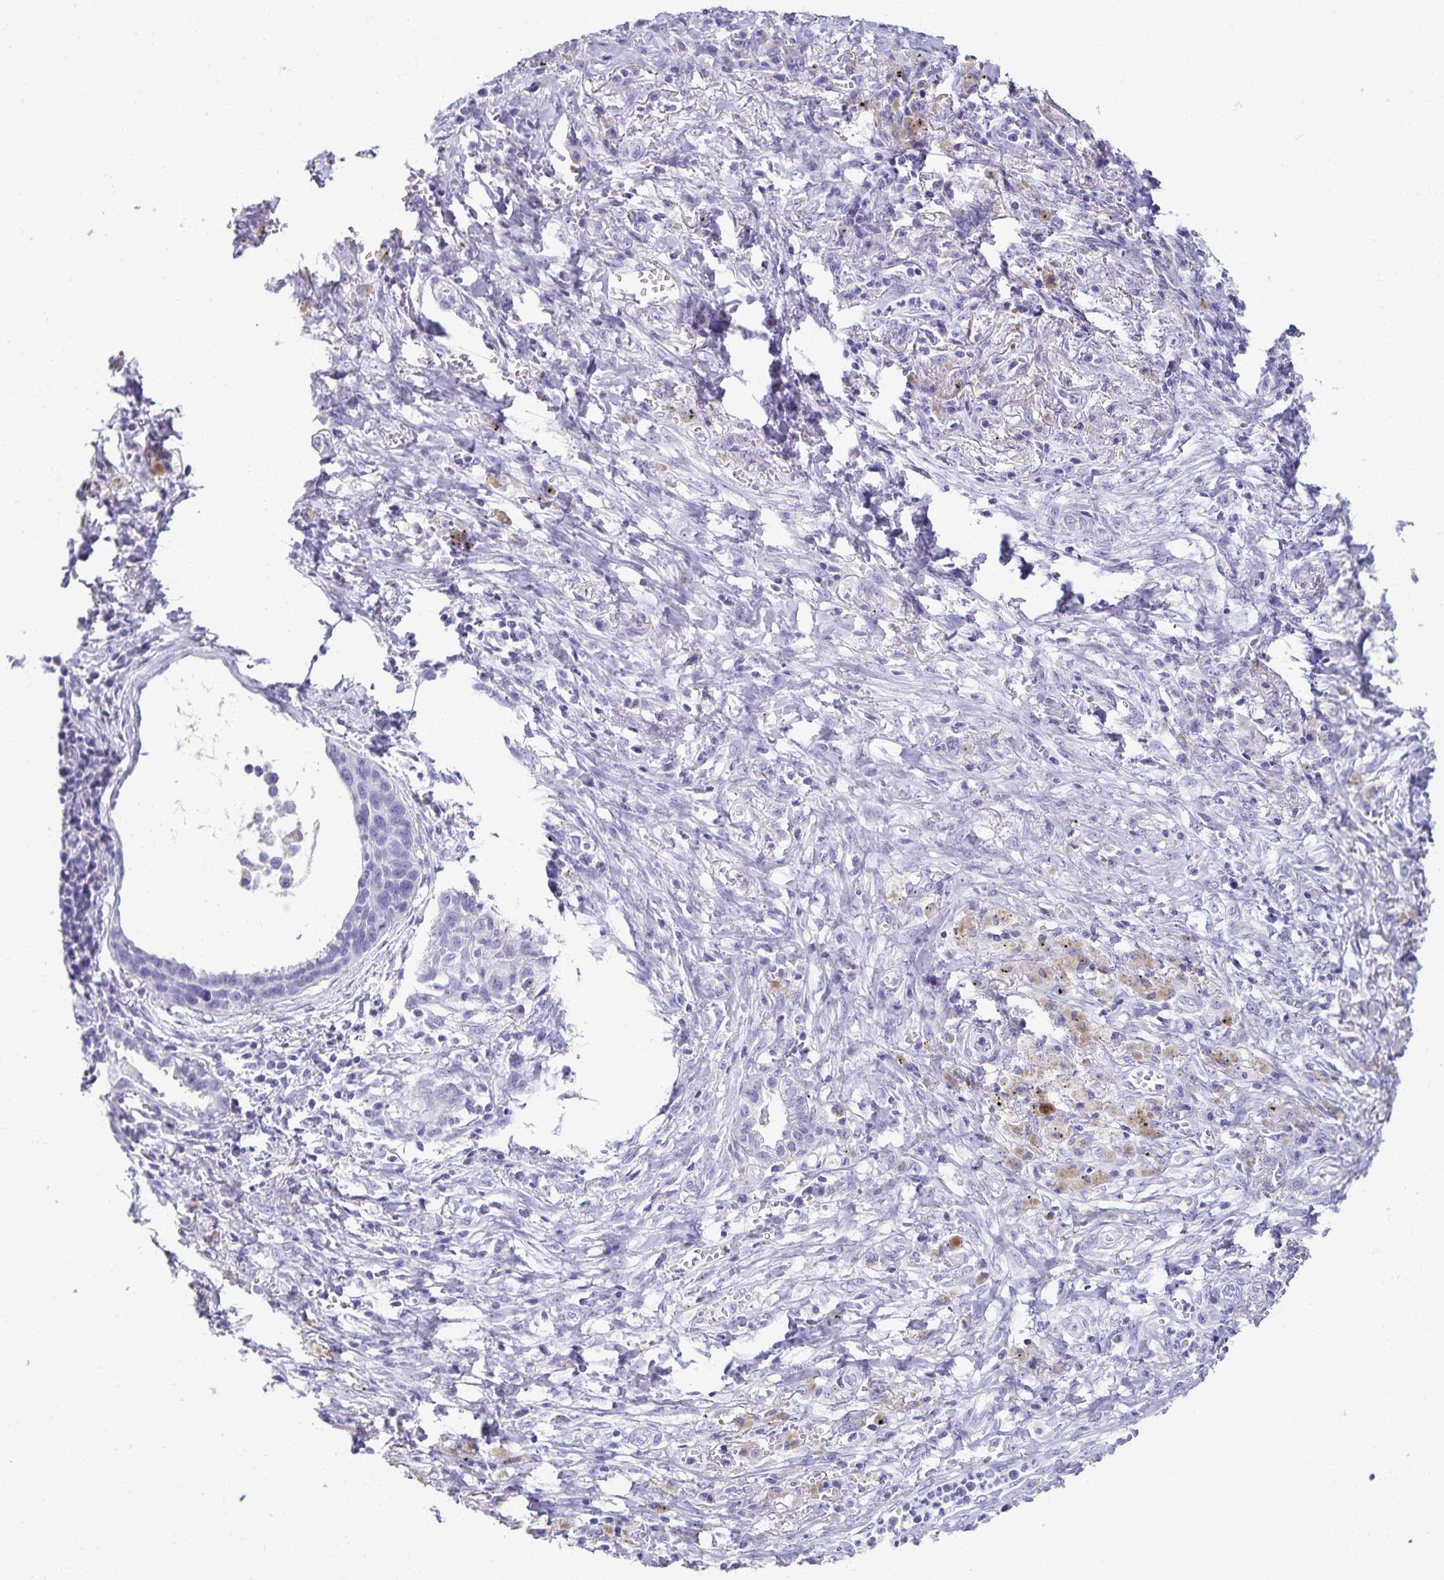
{"staining": {"intensity": "negative", "quantity": "none", "location": "none"}, "tissue": "lung cancer", "cell_type": "Tumor cells", "image_type": "cancer", "snomed": [{"axis": "morphology", "description": "Squamous cell carcinoma, NOS"}, {"axis": "topography", "description": "Lung"}], "caption": "Histopathology image shows no significant protein staining in tumor cells of lung cancer (squamous cell carcinoma).", "gene": "C2orf50", "patient": {"sex": "male", "age": 71}}